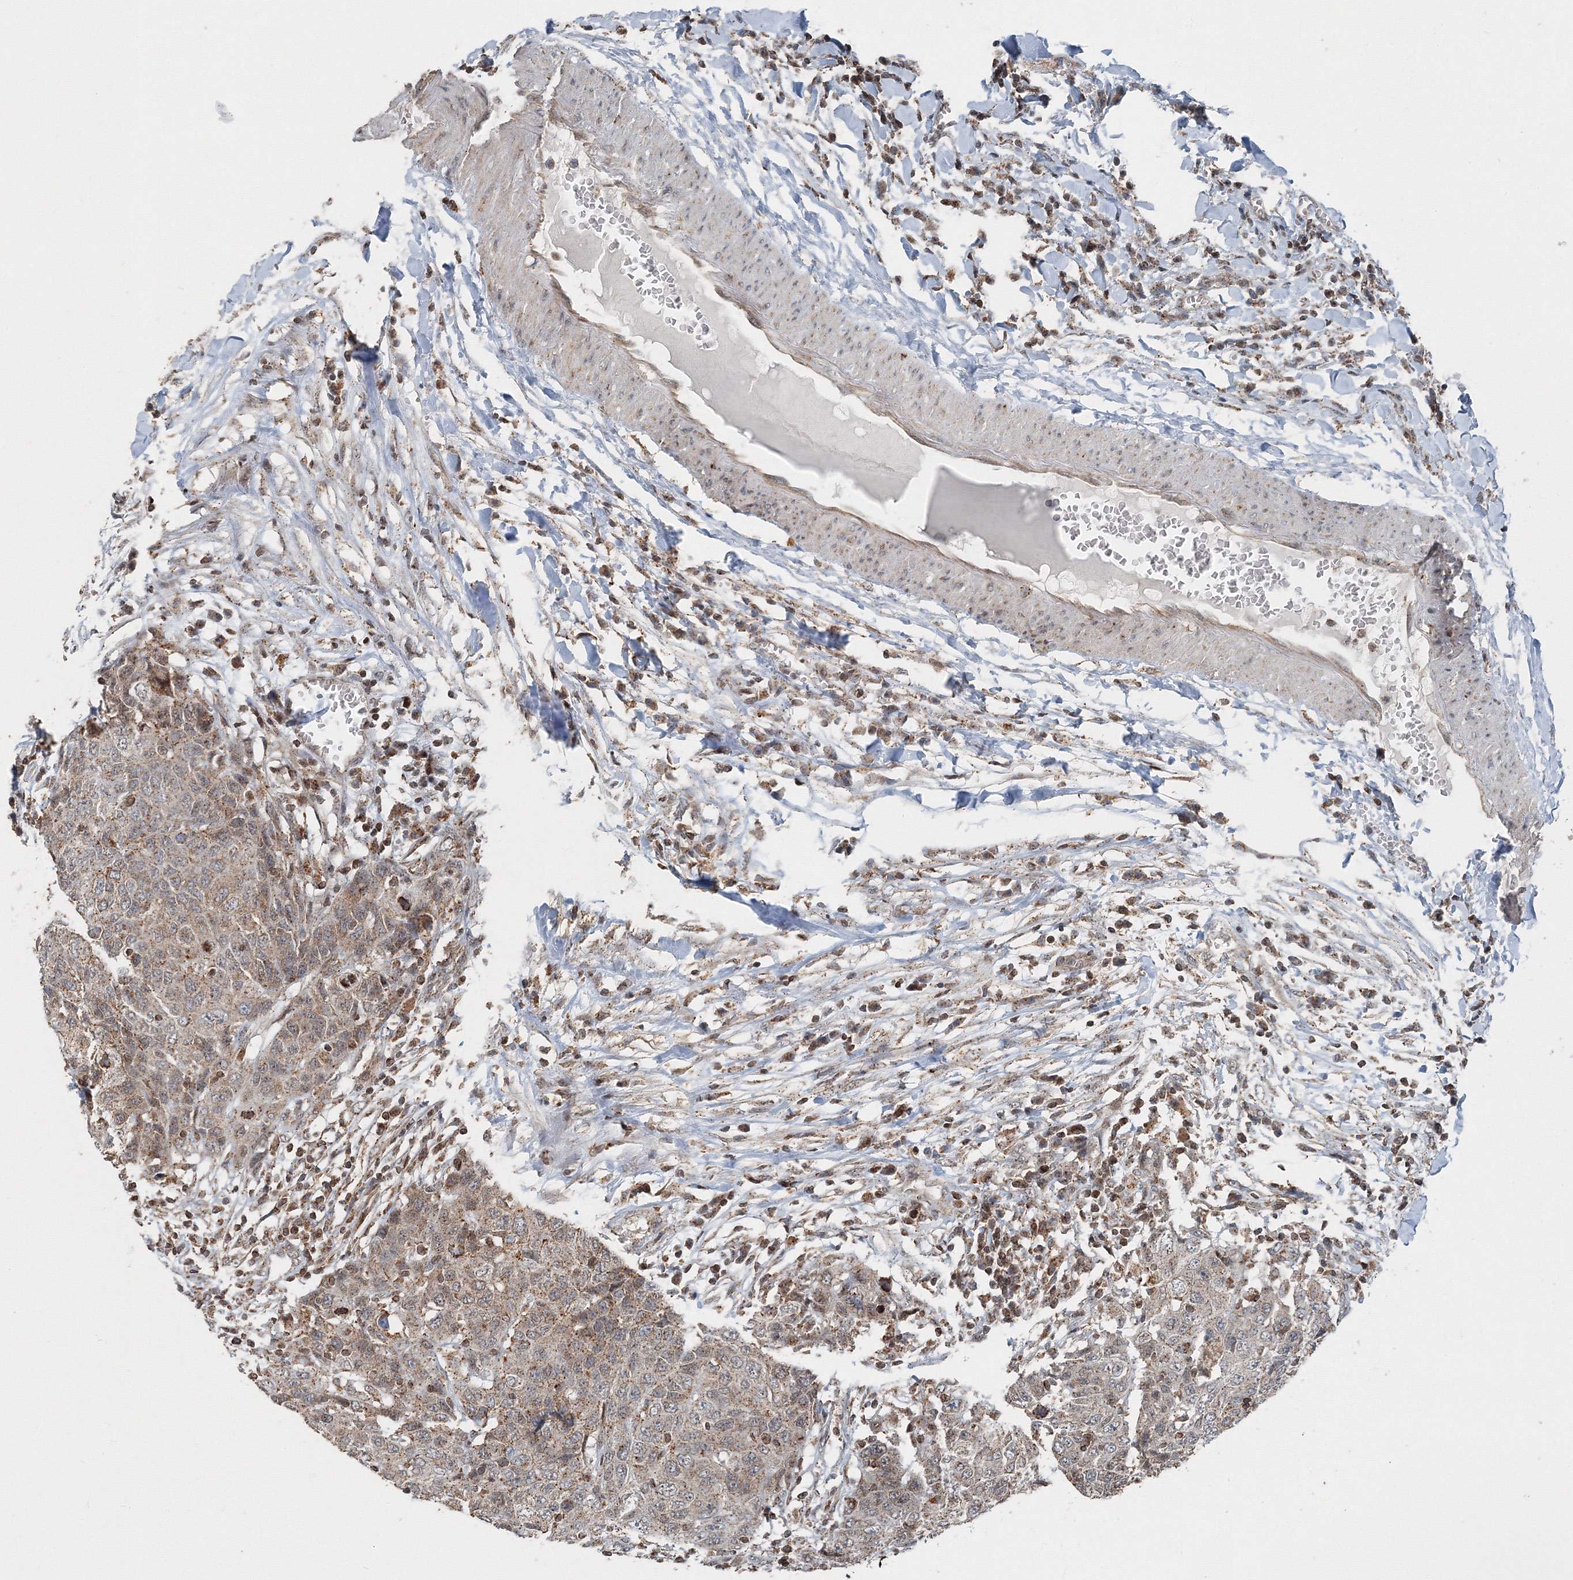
{"staining": {"intensity": "moderate", "quantity": ">75%", "location": "cytoplasmic/membranous"}, "tissue": "head and neck cancer", "cell_type": "Tumor cells", "image_type": "cancer", "snomed": [{"axis": "morphology", "description": "Squamous cell carcinoma, NOS"}, {"axis": "topography", "description": "Head-Neck"}], "caption": "Moderate cytoplasmic/membranous staining is appreciated in about >75% of tumor cells in squamous cell carcinoma (head and neck).", "gene": "AASDH", "patient": {"sex": "male", "age": 66}}